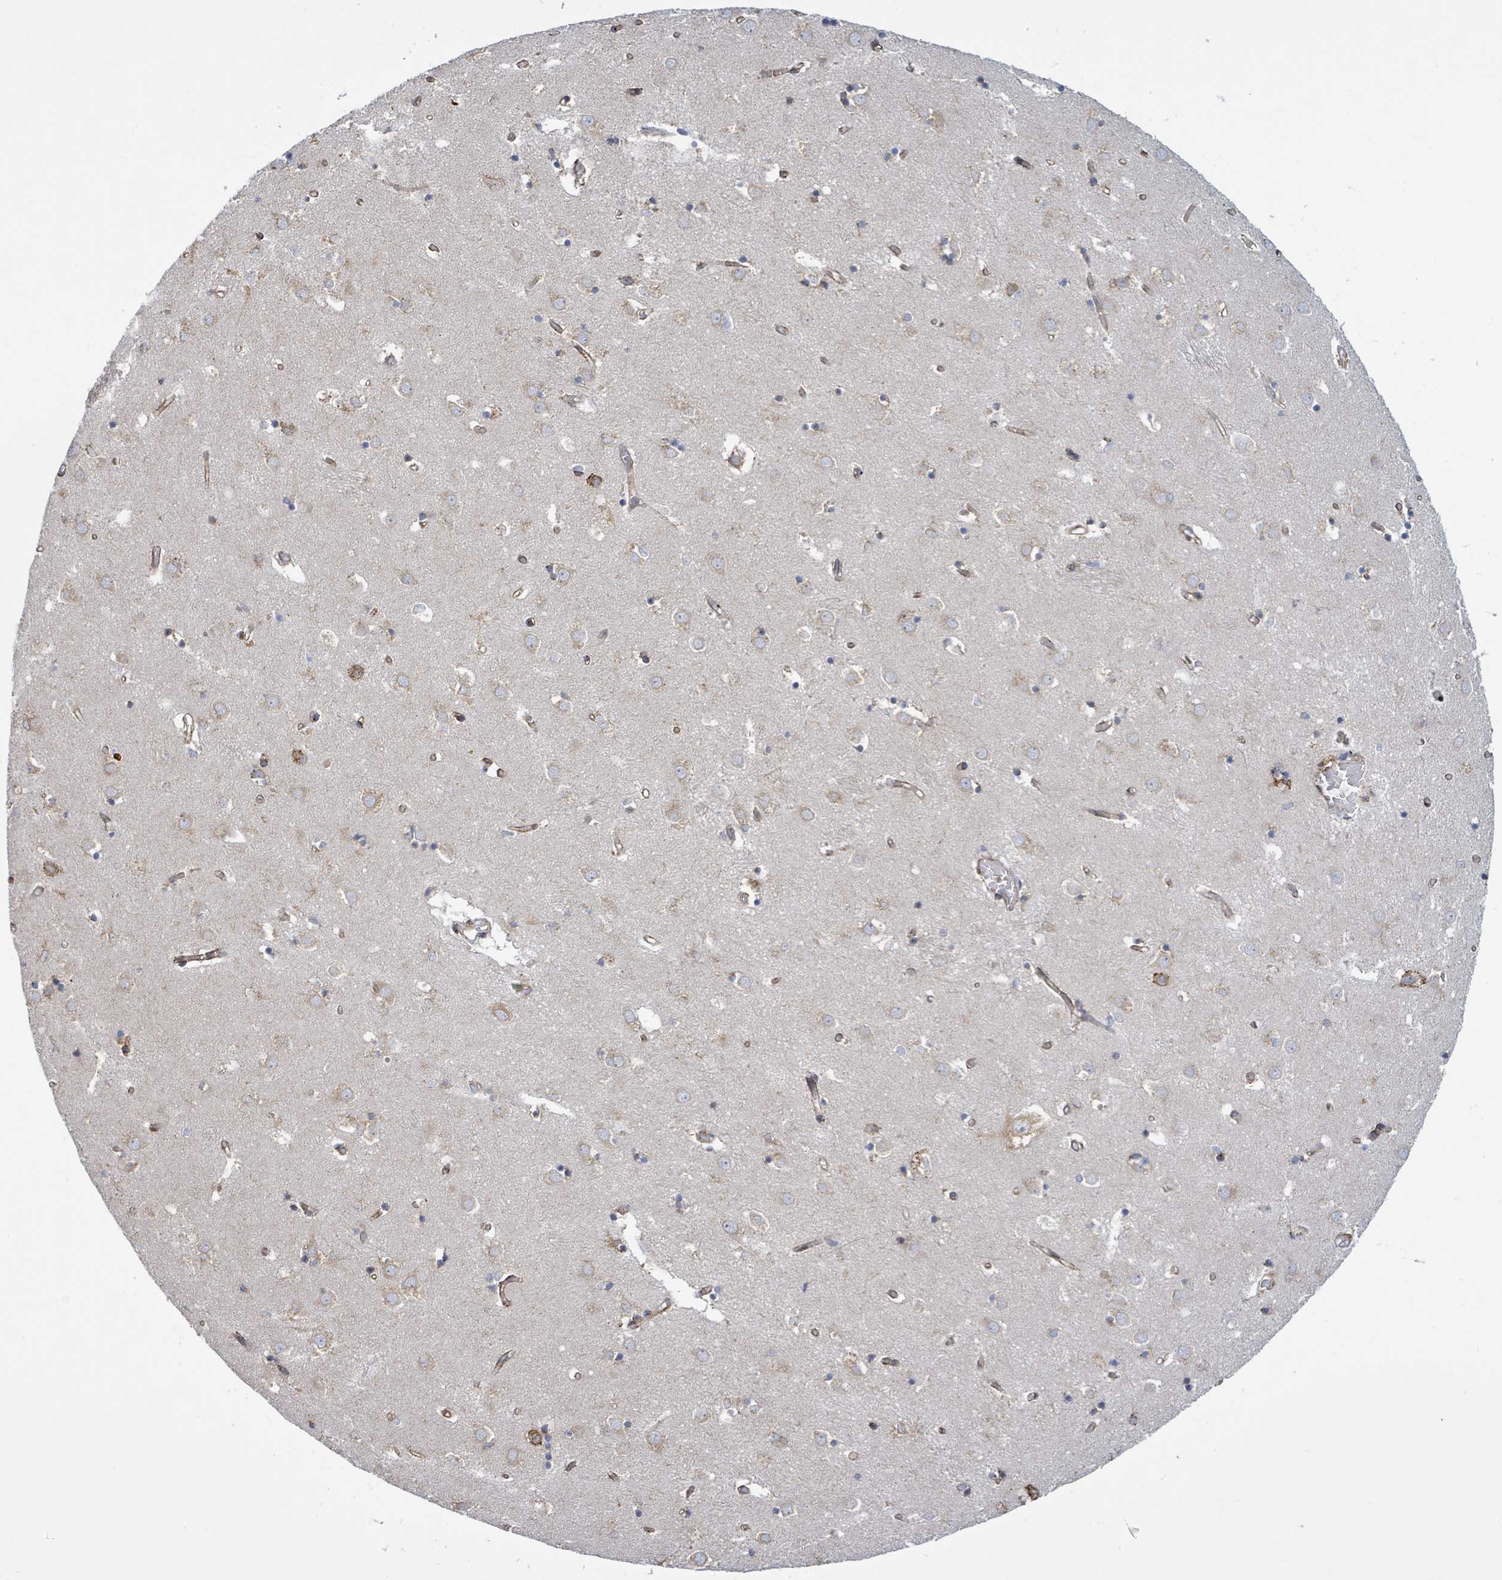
{"staining": {"intensity": "moderate", "quantity": "<25%", "location": "cytoplasmic/membranous"}, "tissue": "caudate", "cell_type": "Glial cells", "image_type": "normal", "snomed": [{"axis": "morphology", "description": "Normal tissue, NOS"}, {"axis": "topography", "description": "Lateral ventricle wall"}], "caption": "This histopathology image shows benign caudate stained with immunohistochemistry (IHC) to label a protein in brown. The cytoplasmic/membranous of glial cells show moderate positivity for the protein. Nuclei are counter-stained blue.", "gene": "RFPL4AL1", "patient": {"sex": "male", "age": 70}}